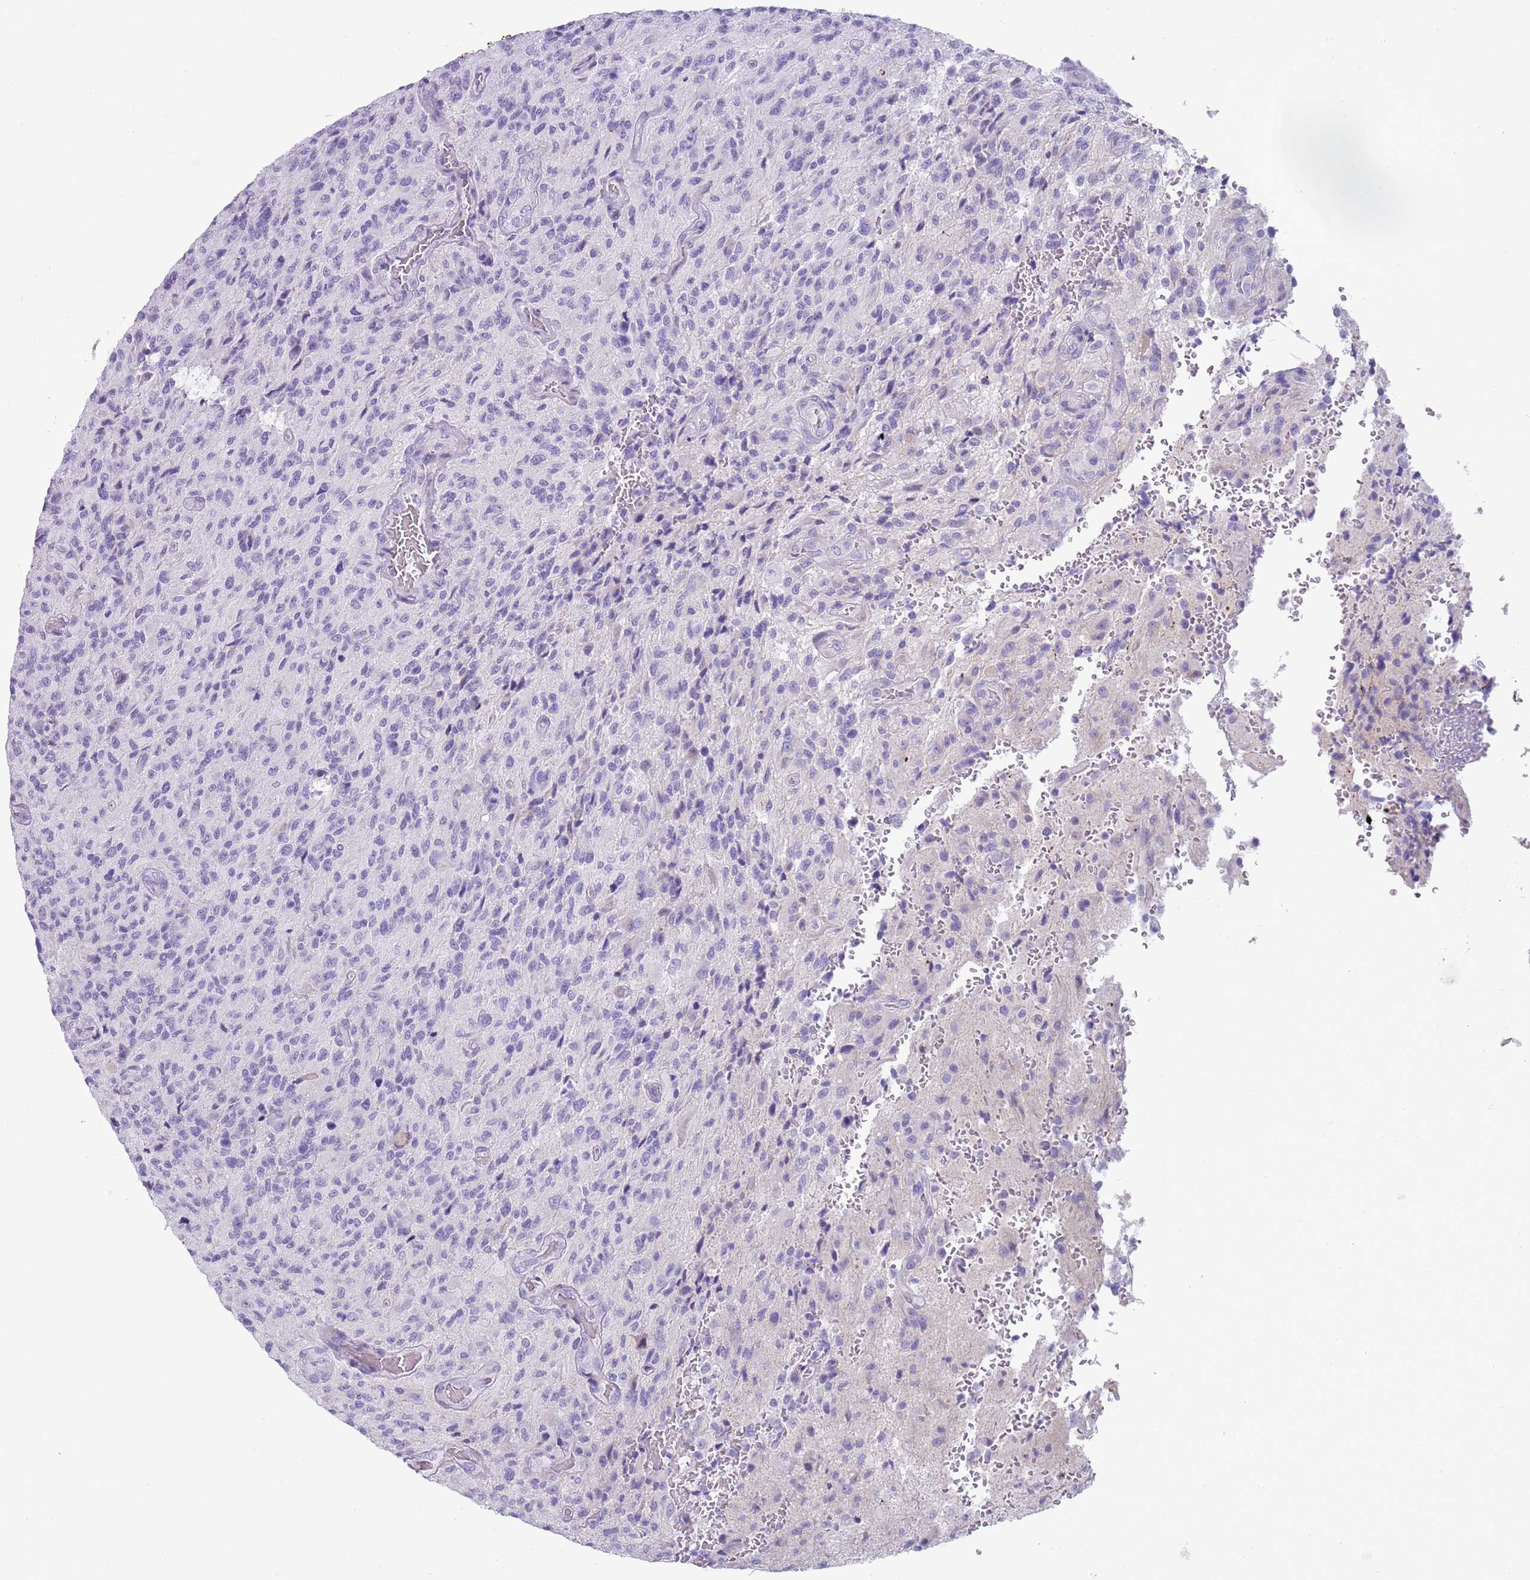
{"staining": {"intensity": "negative", "quantity": "none", "location": "none"}, "tissue": "glioma", "cell_type": "Tumor cells", "image_type": "cancer", "snomed": [{"axis": "morphology", "description": "Normal tissue, NOS"}, {"axis": "morphology", "description": "Glioma, malignant, High grade"}, {"axis": "topography", "description": "Cerebral cortex"}], "caption": "The IHC photomicrograph has no significant positivity in tumor cells of high-grade glioma (malignant) tissue.", "gene": "NBPF20", "patient": {"sex": "male", "age": 56}}